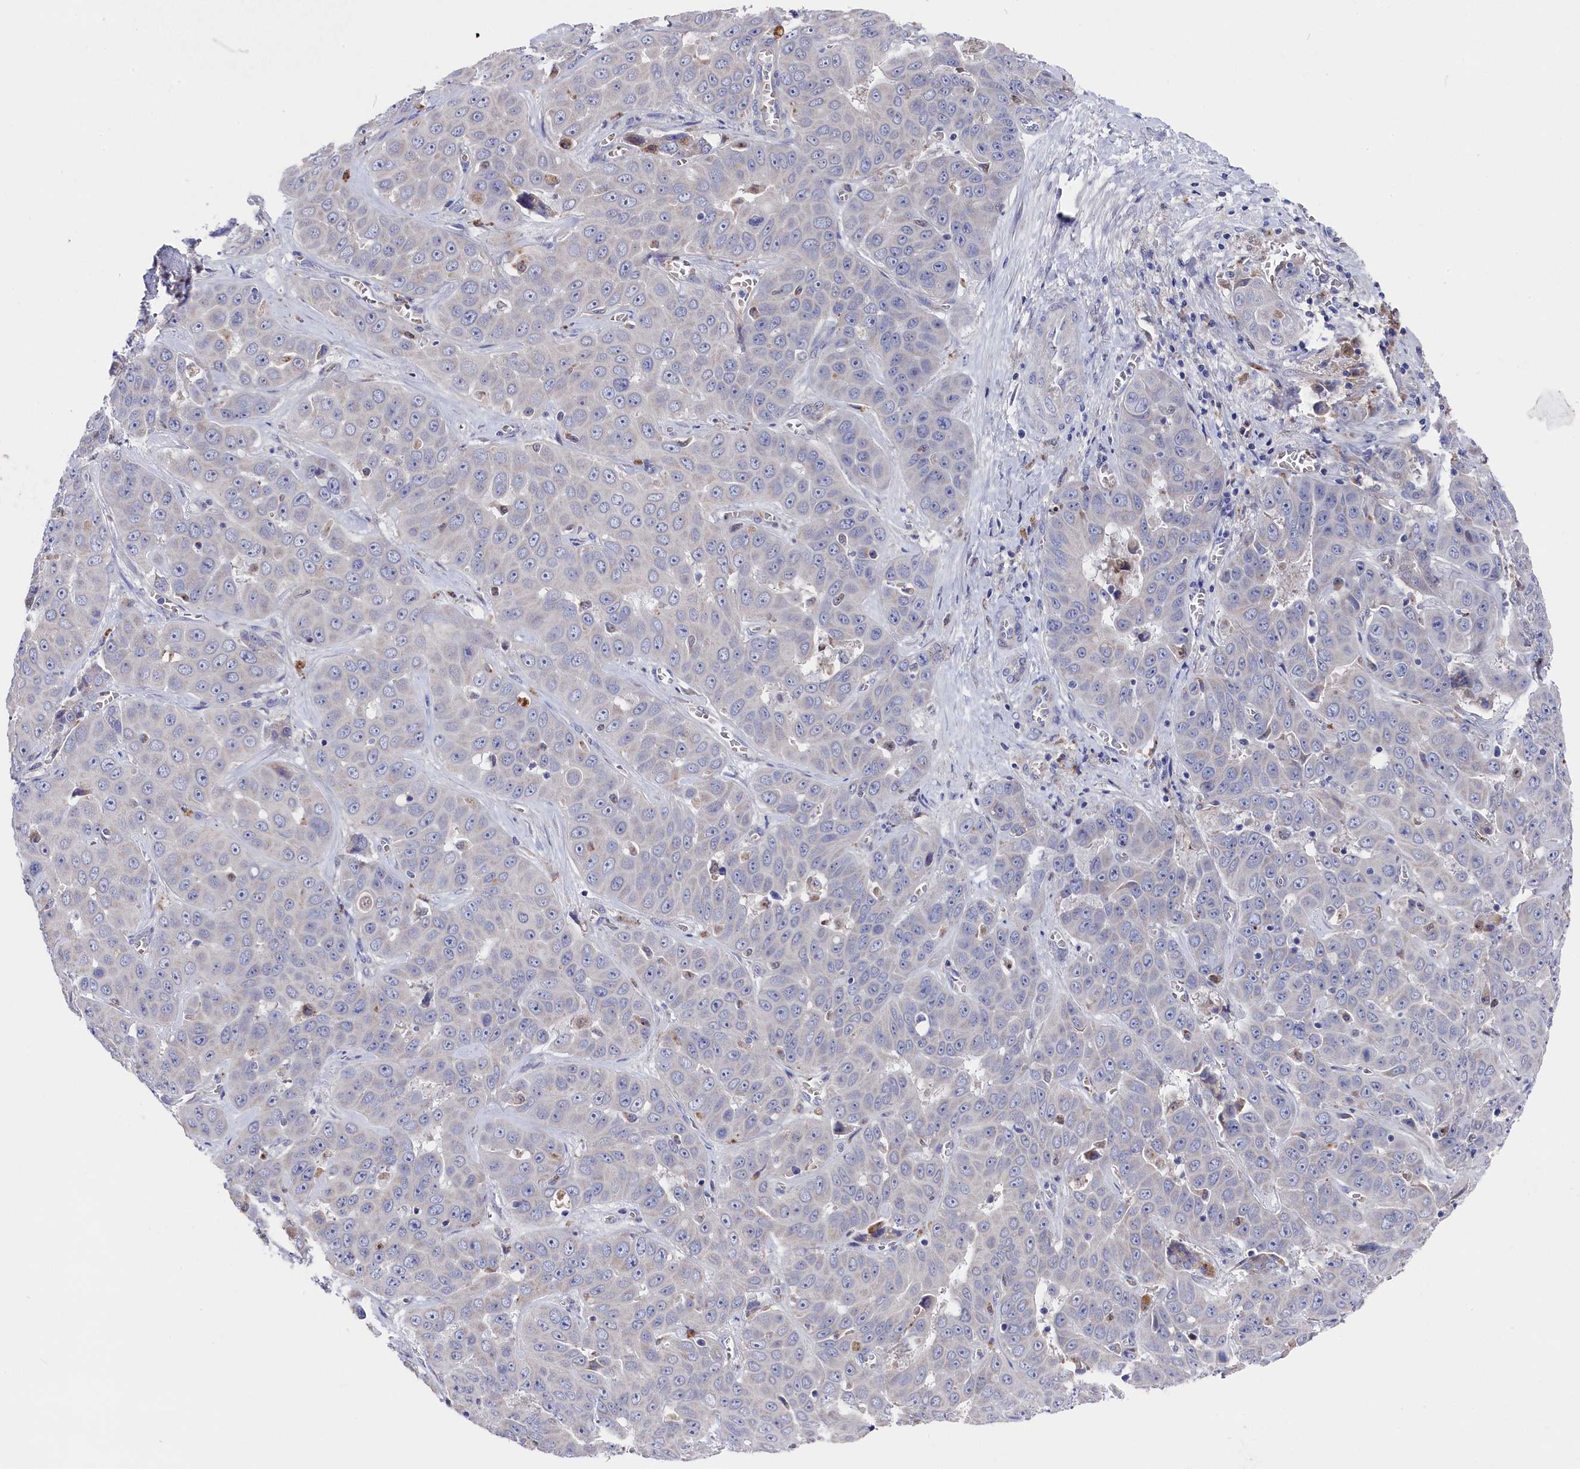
{"staining": {"intensity": "negative", "quantity": "none", "location": "none"}, "tissue": "liver cancer", "cell_type": "Tumor cells", "image_type": "cancer", "snomed": [{"axis": "morphology", "description": "Cholangiocarcinoma"}, {"axis": "topography", "description": "Liver"}], "caption": "The histopathology image exhibits no significant expression in tumor cells of liver cholangiocarcinoma.", "gene": "GPR108", "patient": {"sex": "female", "age": 52}}